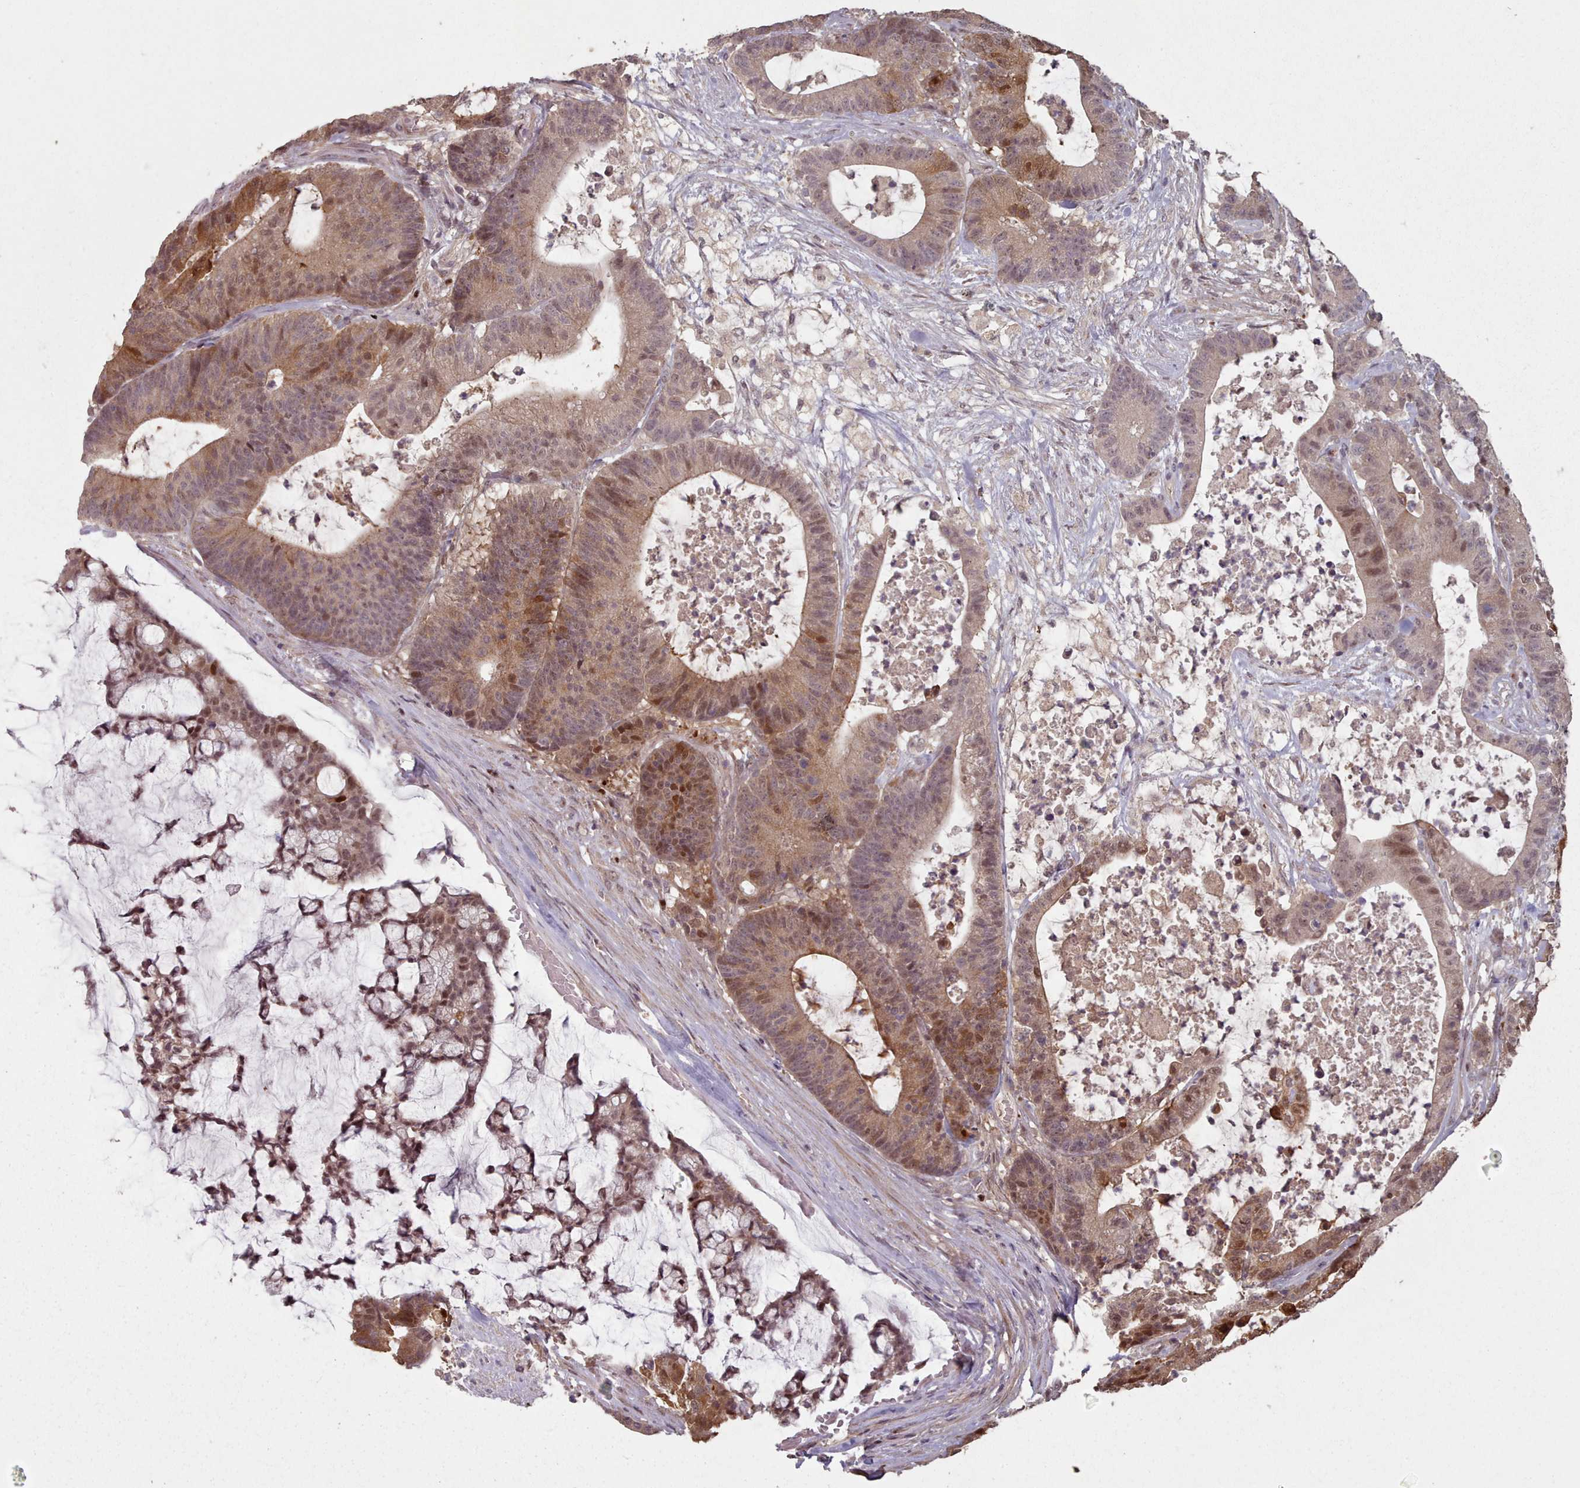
{"staining": {"intensity": "moderate", "quantity": "25%-75%", "location": "cytoplasmic/membranous,nuclear"}, "tissue": "colorectal cancer", "cell_type": "Tumor cells", "image_type": "cancer", "snomed": [{"axis": "morphology", "description": "Adenocarcinoma, NOS"}, {"axis": "topography", "description": "Colon"}], "caption": "Immunohistochemistry (IHC) of human colorectal cancer exhibits medium levels of moderate cytoplasmic/membranous and nuclear expression in approximately 25%-75% of tumor cells.", "gene": "ERCC6L", "patient": {"sex": "female", "age": 84}}